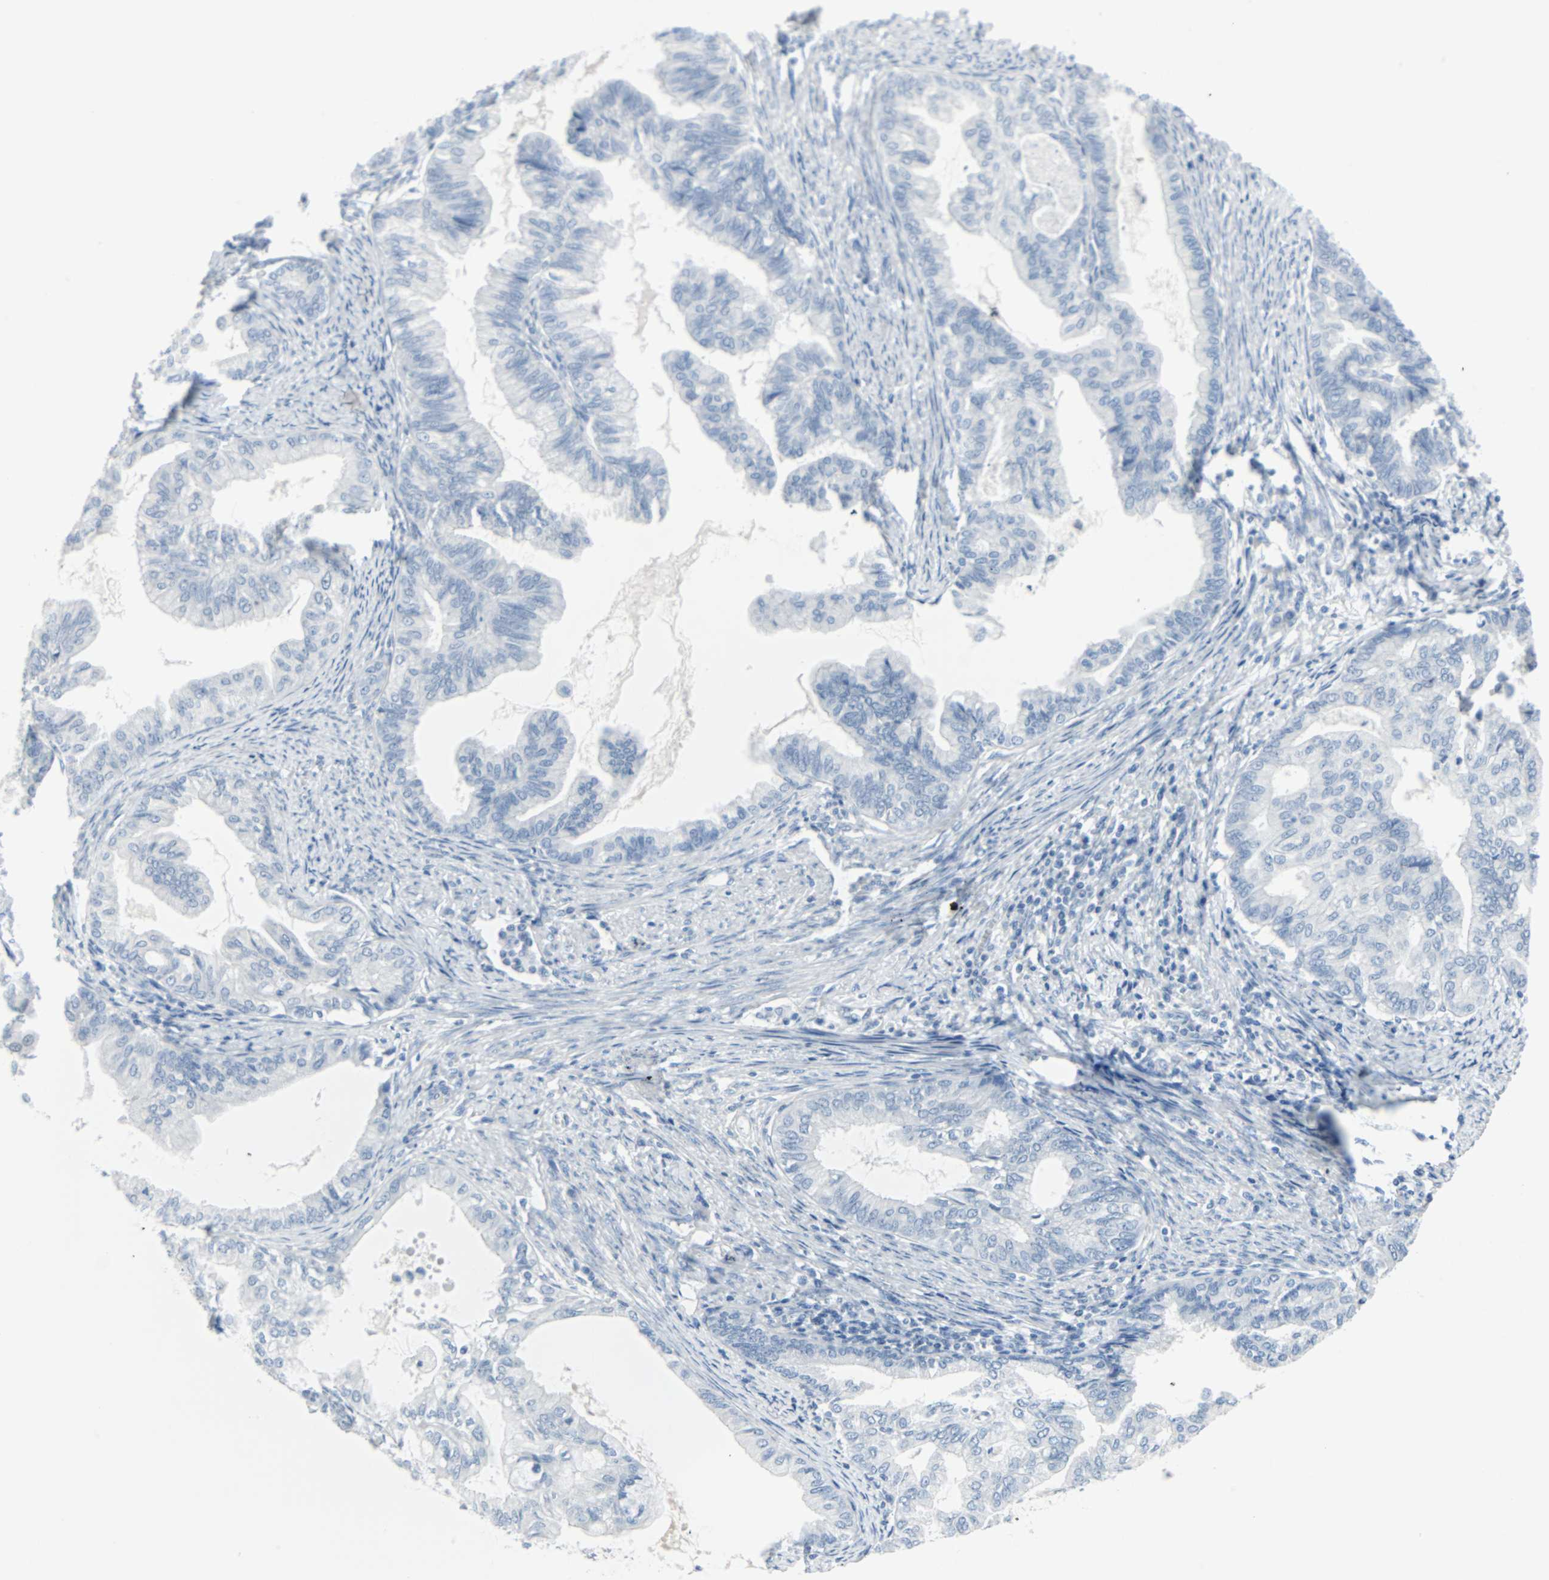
{"staining": {"intensity": "negative", "quantity": "none", "location": "none"}, "tissue": "endometrial cancer", "cell_type": "Tumor cells", "image_type": "cancer", "snomed": [{"axis": "morphology", "description": "Adenocarcinoma, NOS"}, {"axis": "topography", "description": "Endometrium"}], "caption": "Immunohistochemical staining of endometrial cancer (adenocarcinoma) displays no significant staining in tumor cells.", "gene": "STX1A", "patient": {"sex": "female", "age": 86}}